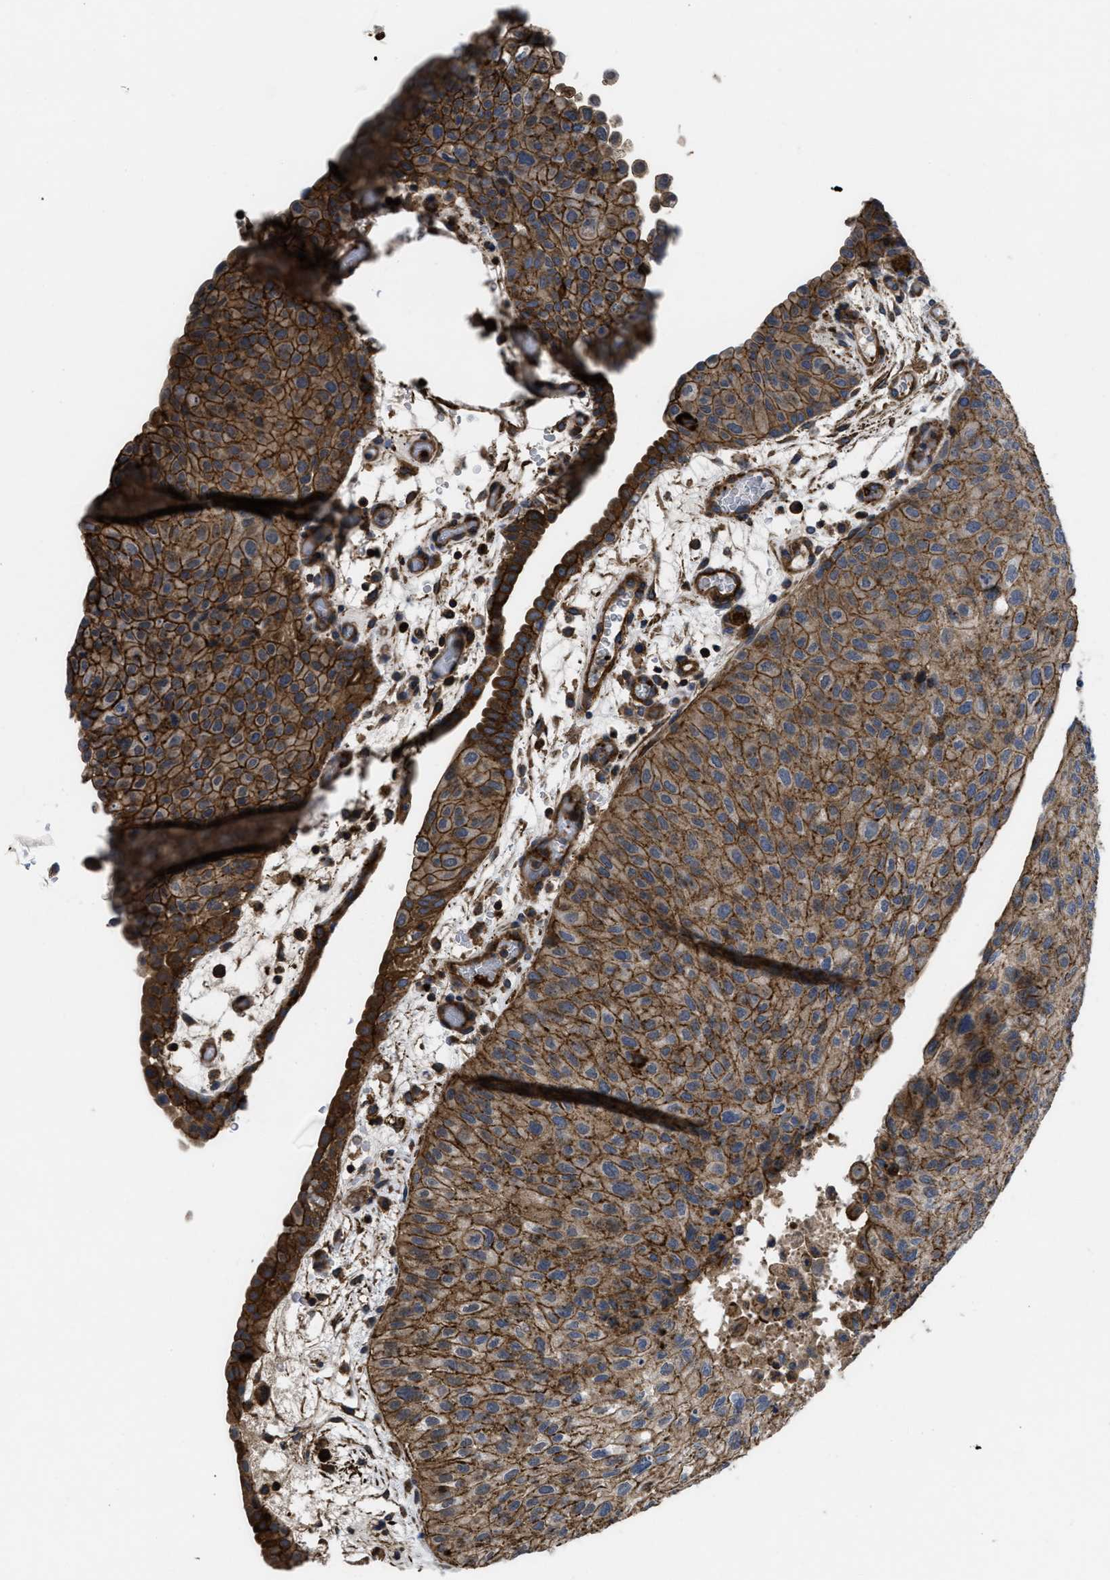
{"staining": {"intensity": "moderate", "quantity": ">75%", "location": "cytoplasmic/membranous"}, "tissue": "urothelial cancer", "cell_type": "Tumor cells", "image_type": "cancer", "snomed": [{"axis": "morphology", "description": "Urothelial carcinoma, Low grade"}, {"axis": "morphology", "description": "Urothelial carcinoma, High grade"}, {"axis": "topography", "description": "Urinary bladder"}], "caption": "A brown stain shows moderate cytoplasmic/membranous expression of a protein in human urothelial cancer tumor cells.", "gene": "SCUBE2", "patient": {"sex": "male", "age": 35}}